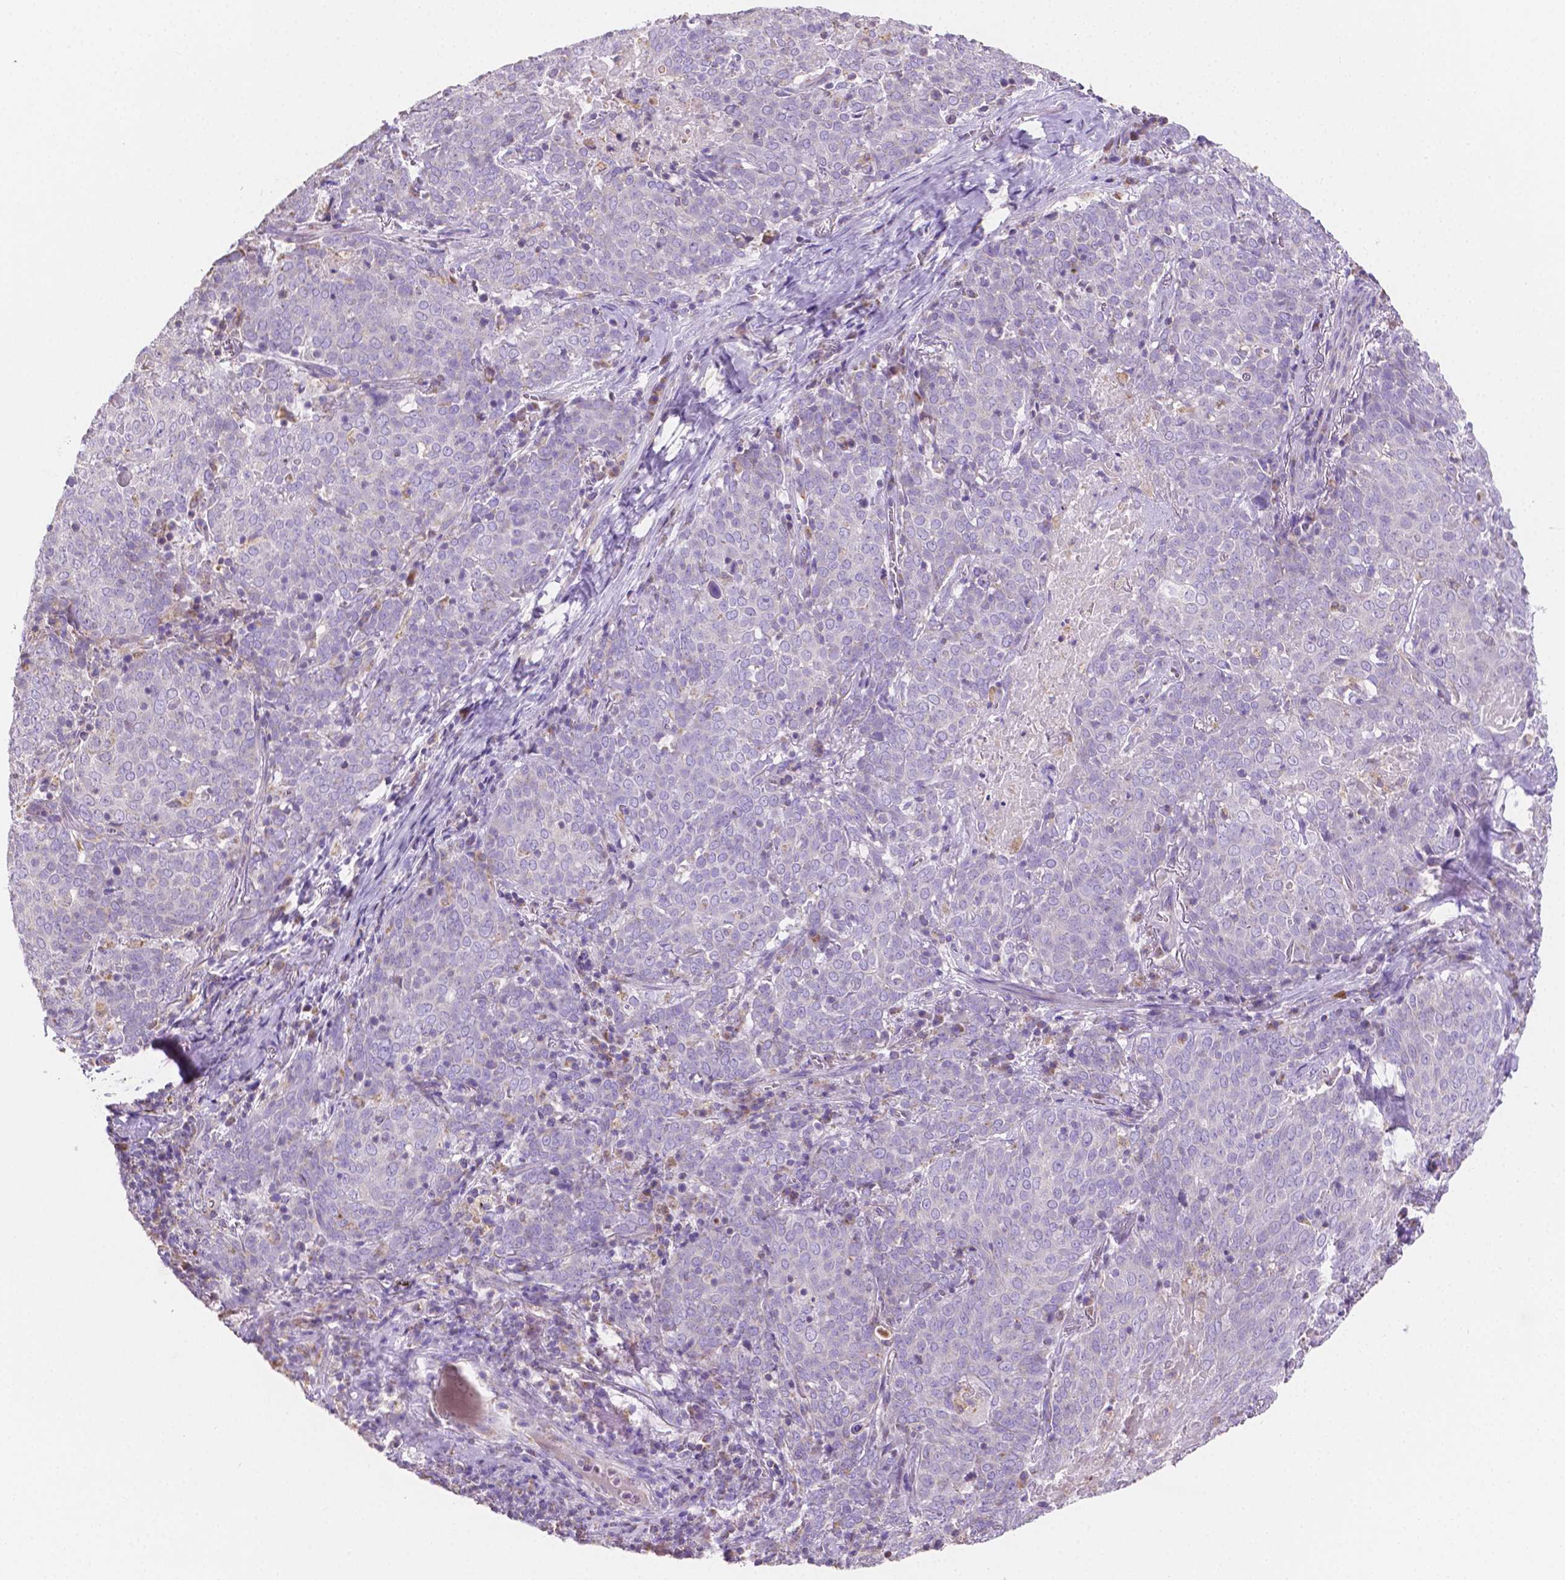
{"staining": {"intensity": "negative", "quantity": "none", "location": "none"}, "tissue": "lung cancer", "cell_type": "Tumor cells", "image_type": "cancer", "snomed": [{"axis": "morphology", "description": "Squamous cell carcinoma, NOS"}, {"axis": "topography", "description": "Lung"}], "caption": "This is an immunohistochemistry photomicrograph of human lung cancer (squamous cell carcinoma). There is no positivity in tumor cells.", "gene": "TMEM130", "patient": {"sex": "male", "age": 82}}